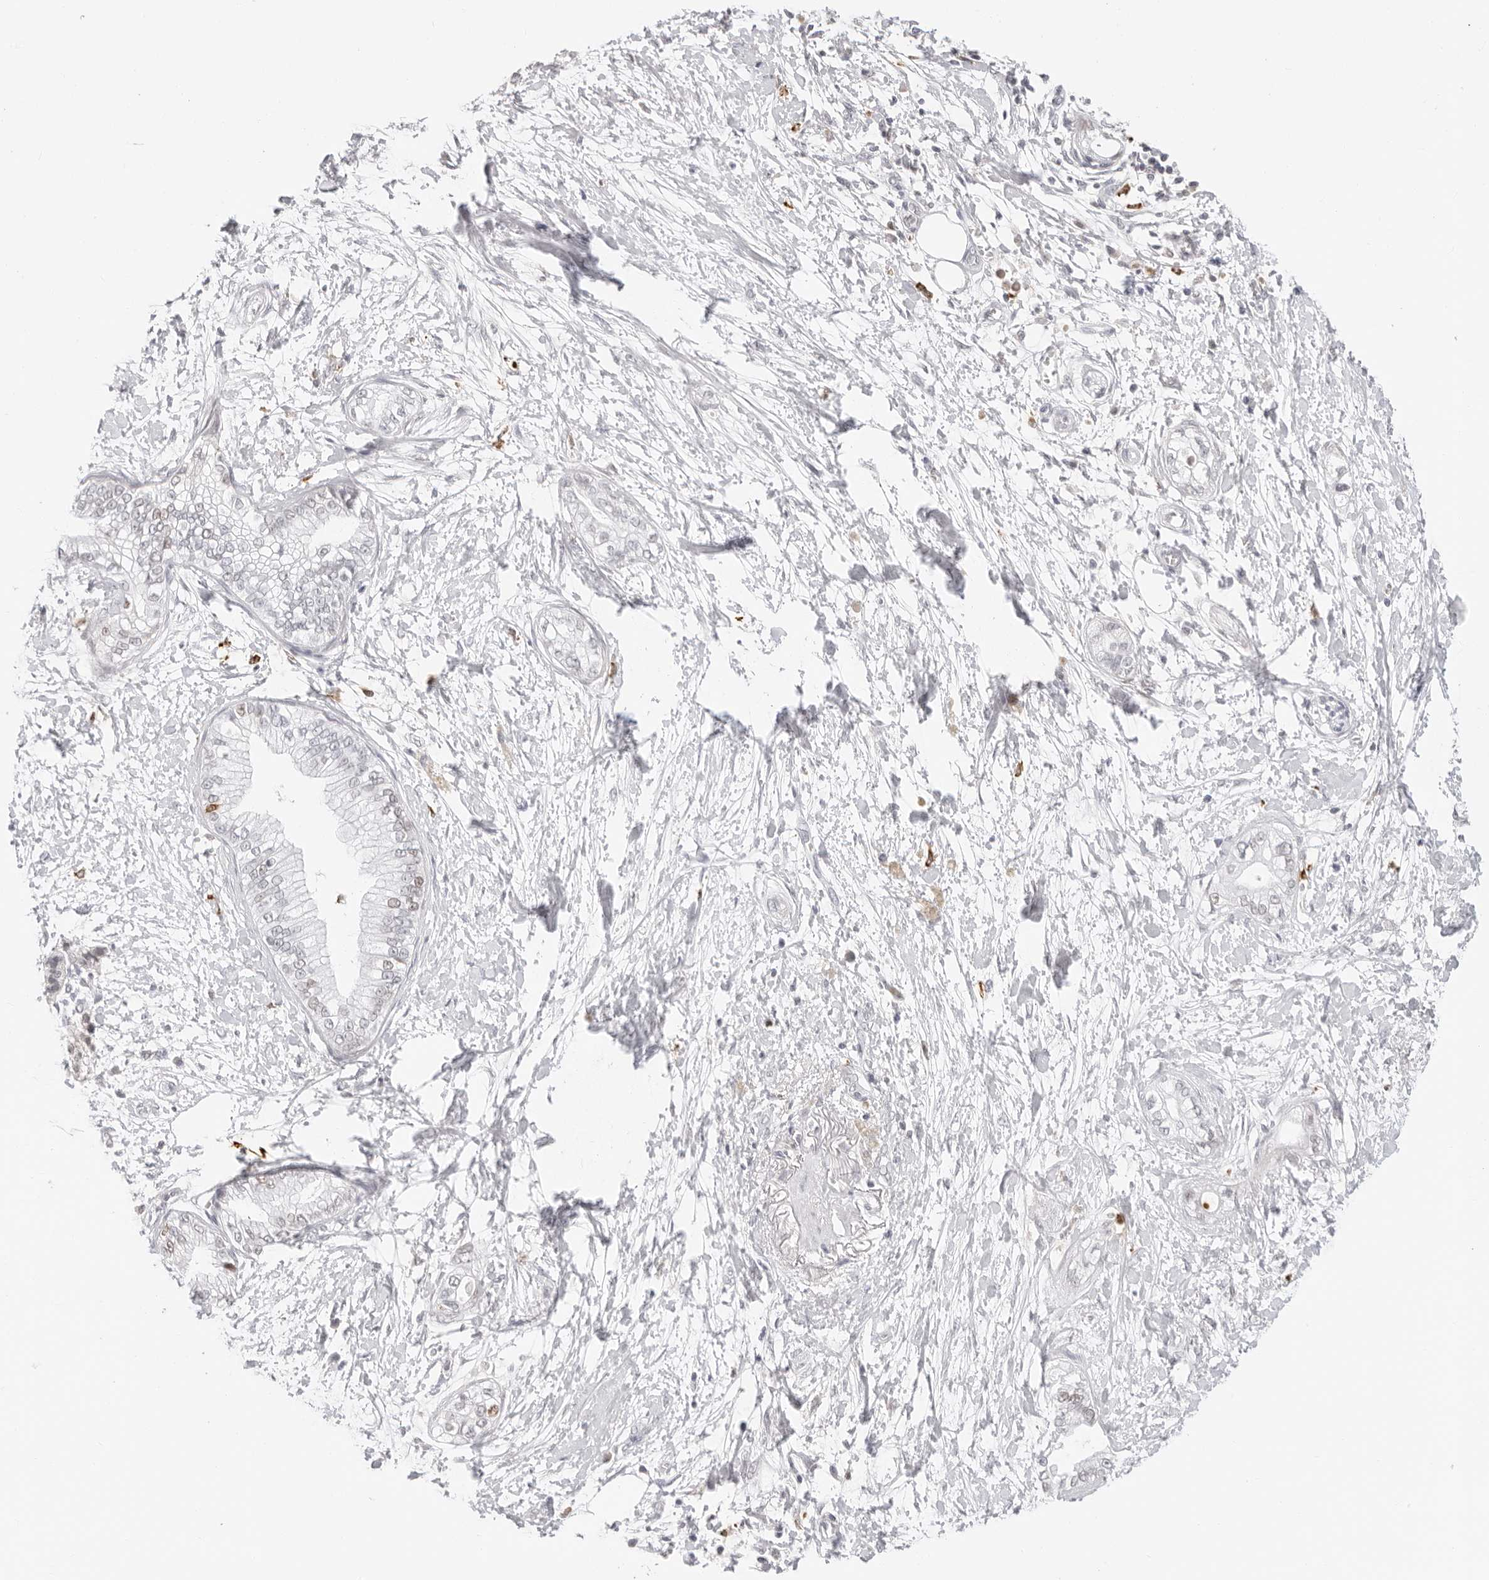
{"staining": {"intensity": "weak", "quantity": "<25%", "location": "nuclear"}, "tissue": "pancreatic cancer", "cell_type": "Tumor cells", "image_type": "cancer", "snomed": [{"axis": "morphology", "description": "Adenocarcinoma, NOS"}, {"axis": "topography", "description": "Pancreas"}], "caption": "High power microscopy micrograph of an immunohistochemistry image of pancreatic adenocarcinoma, revealing no significant expression in tumor cells.", "gene": "MSH6", "patient": {"sex": "male", "age": 68}}